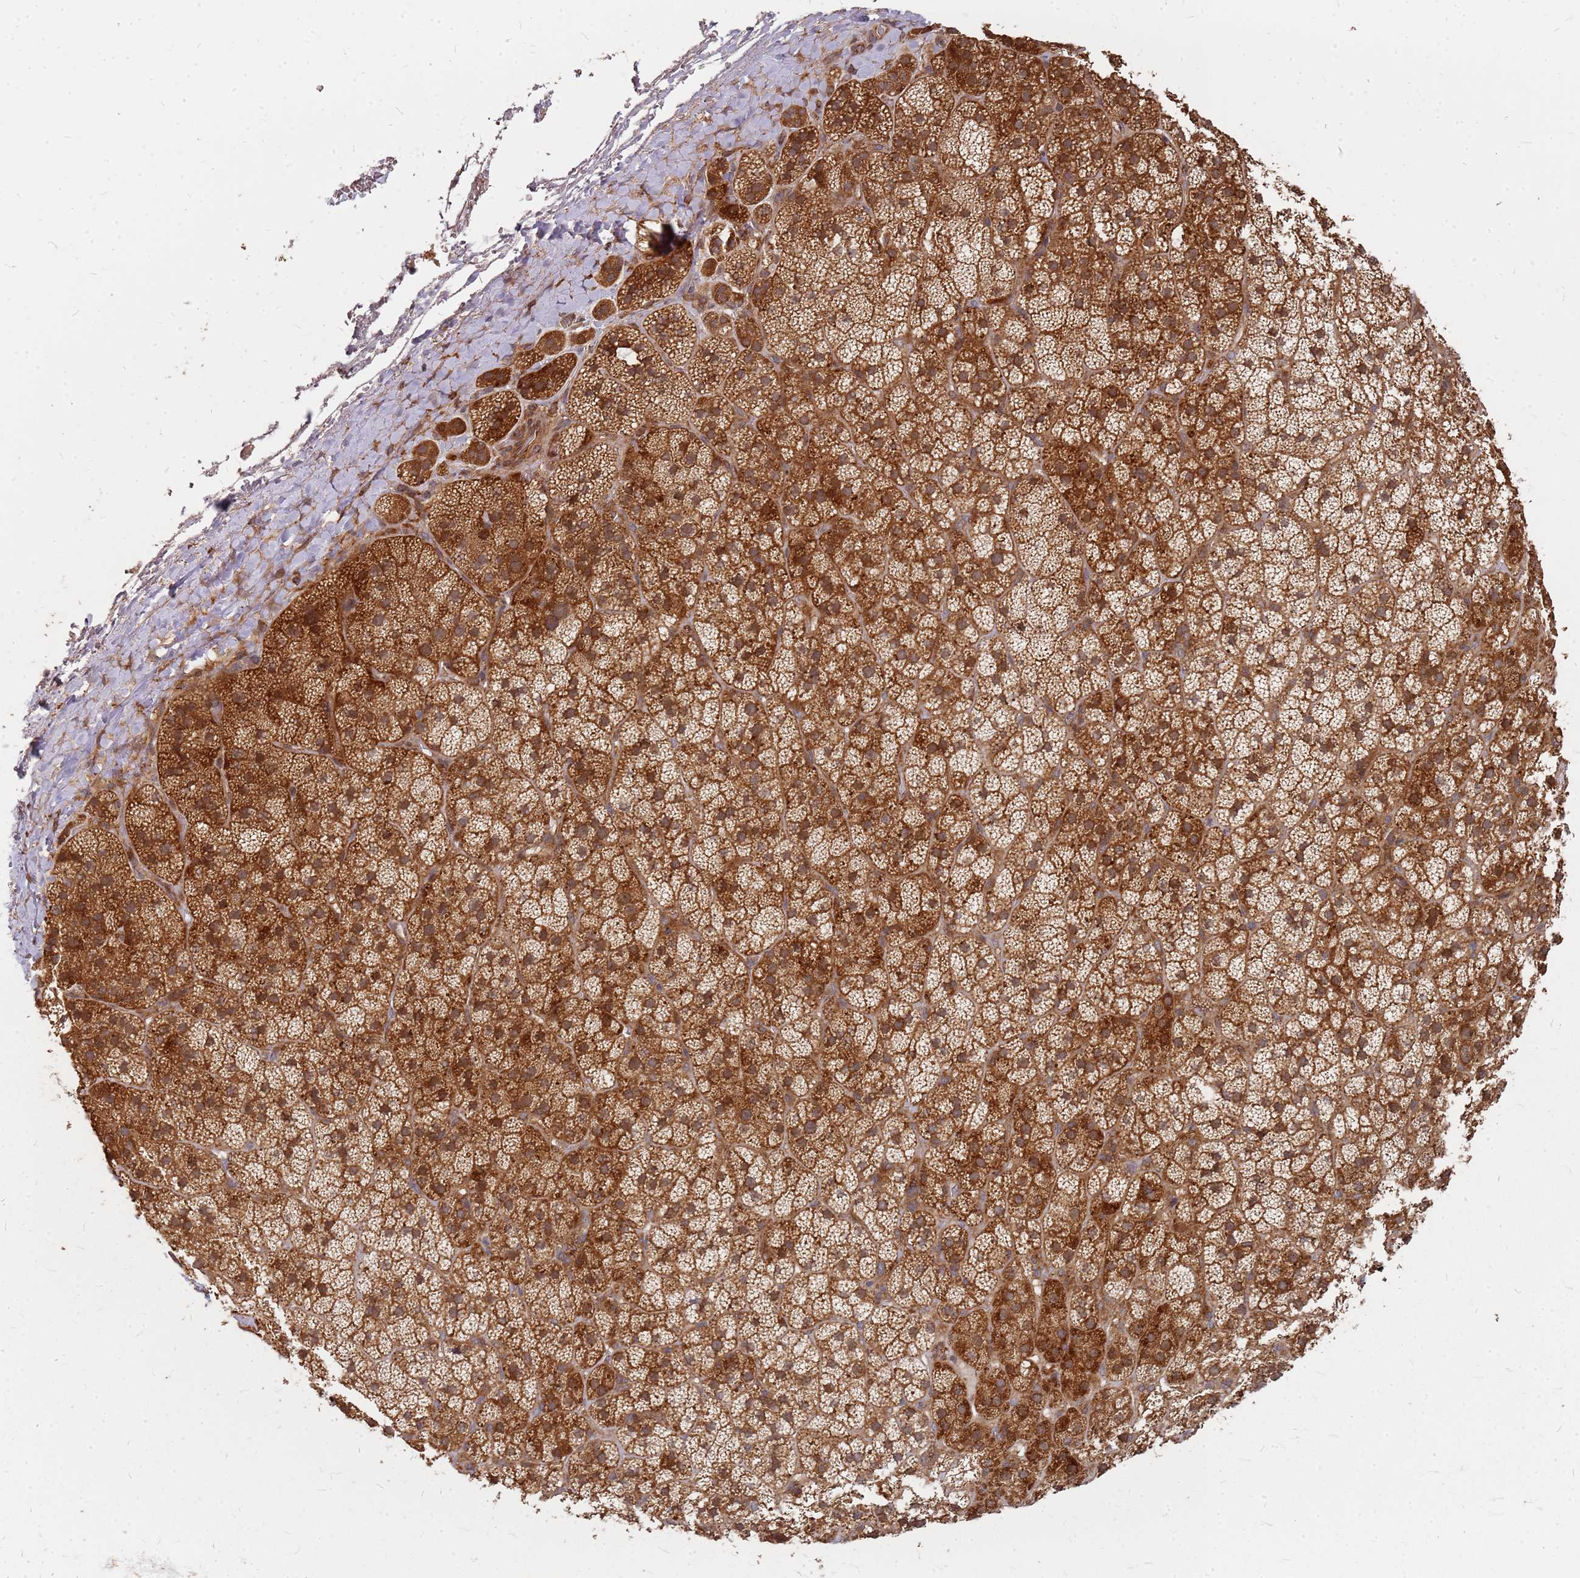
{"staining": {"intensity": "strong", "quantity": ">75%", "location": "cytoplasmic/membranous"}, "tissue": "adrenal gland", "cell_type": "Glandular cells", "image_type": "normal", "snomed": [{"axis": "morphology", "description": "Normal tissue, NOS"}, {"axis": "topography", "description": "Adrenal gland"}], "caption": "Immunohistochemical staining of benign adrenal gland demonstrates strong cytoplasmic/membranous protein positivity in about >75% of glandular cells. (DAB (3,3'-diaminobenzidine) = brown stain, brightfield microscopy at high magnification).", "gene": "TRABD", "patient": {"sex": "female", "age": 70}}